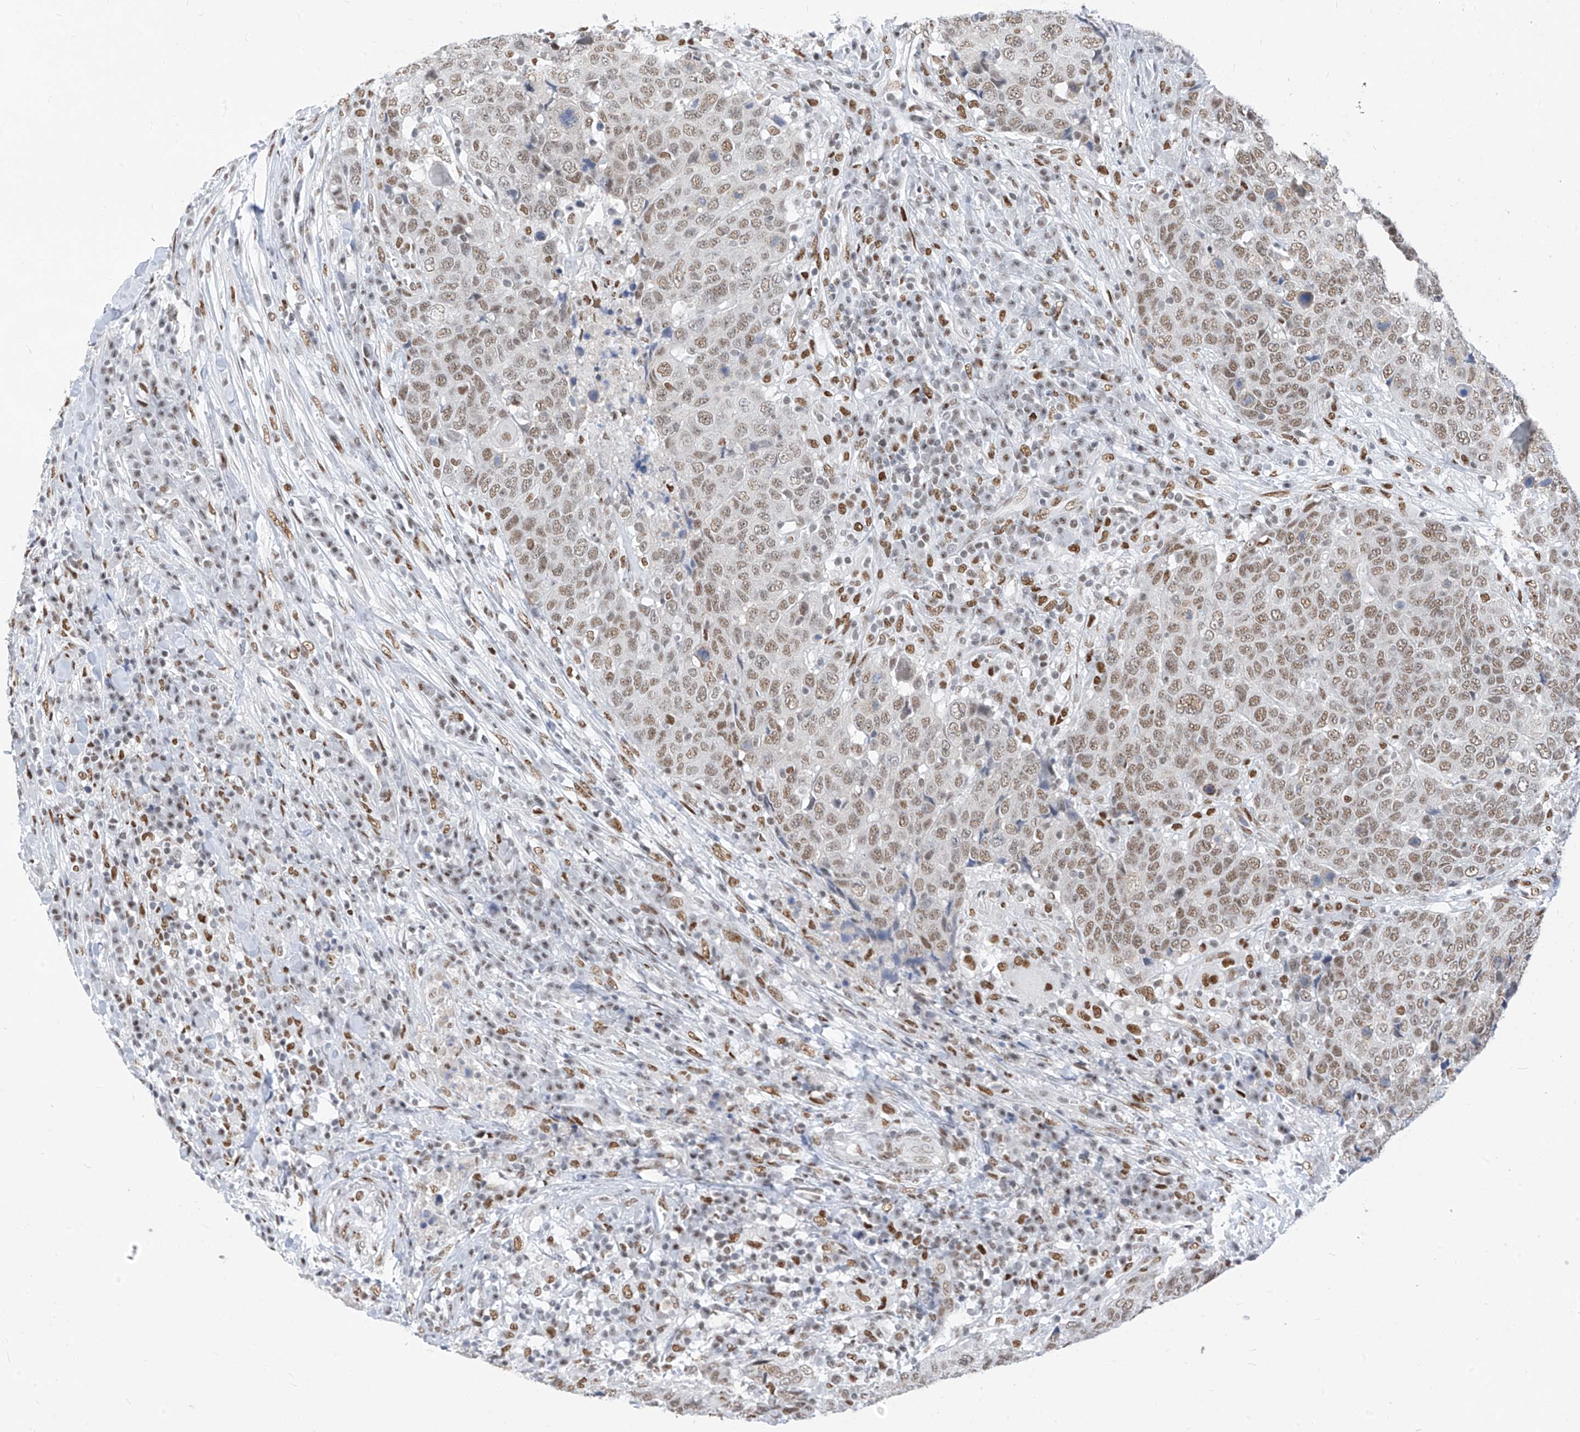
{"staining": {"intensity": "weak", "quantity": ">75%", "location": "nuclear"}, "tissue": "head and neck cancer", "cell_type": "Tumor cells", "image_type": "cancer", "snomed": [{"axis": "morphology", "description": "Squamous cell carcinoma, NOS"}, {"axis": "topography", "description": "Head-Neck"}], "caption": "Immunohistochemistry (DAB) staining of human head and neck squamous cell carcinoma reveals weak nuclear protein positivity in about >75% of tumor cells.", "gene": "KHSRP", "patient": {"sex": "male", "age": 66}}